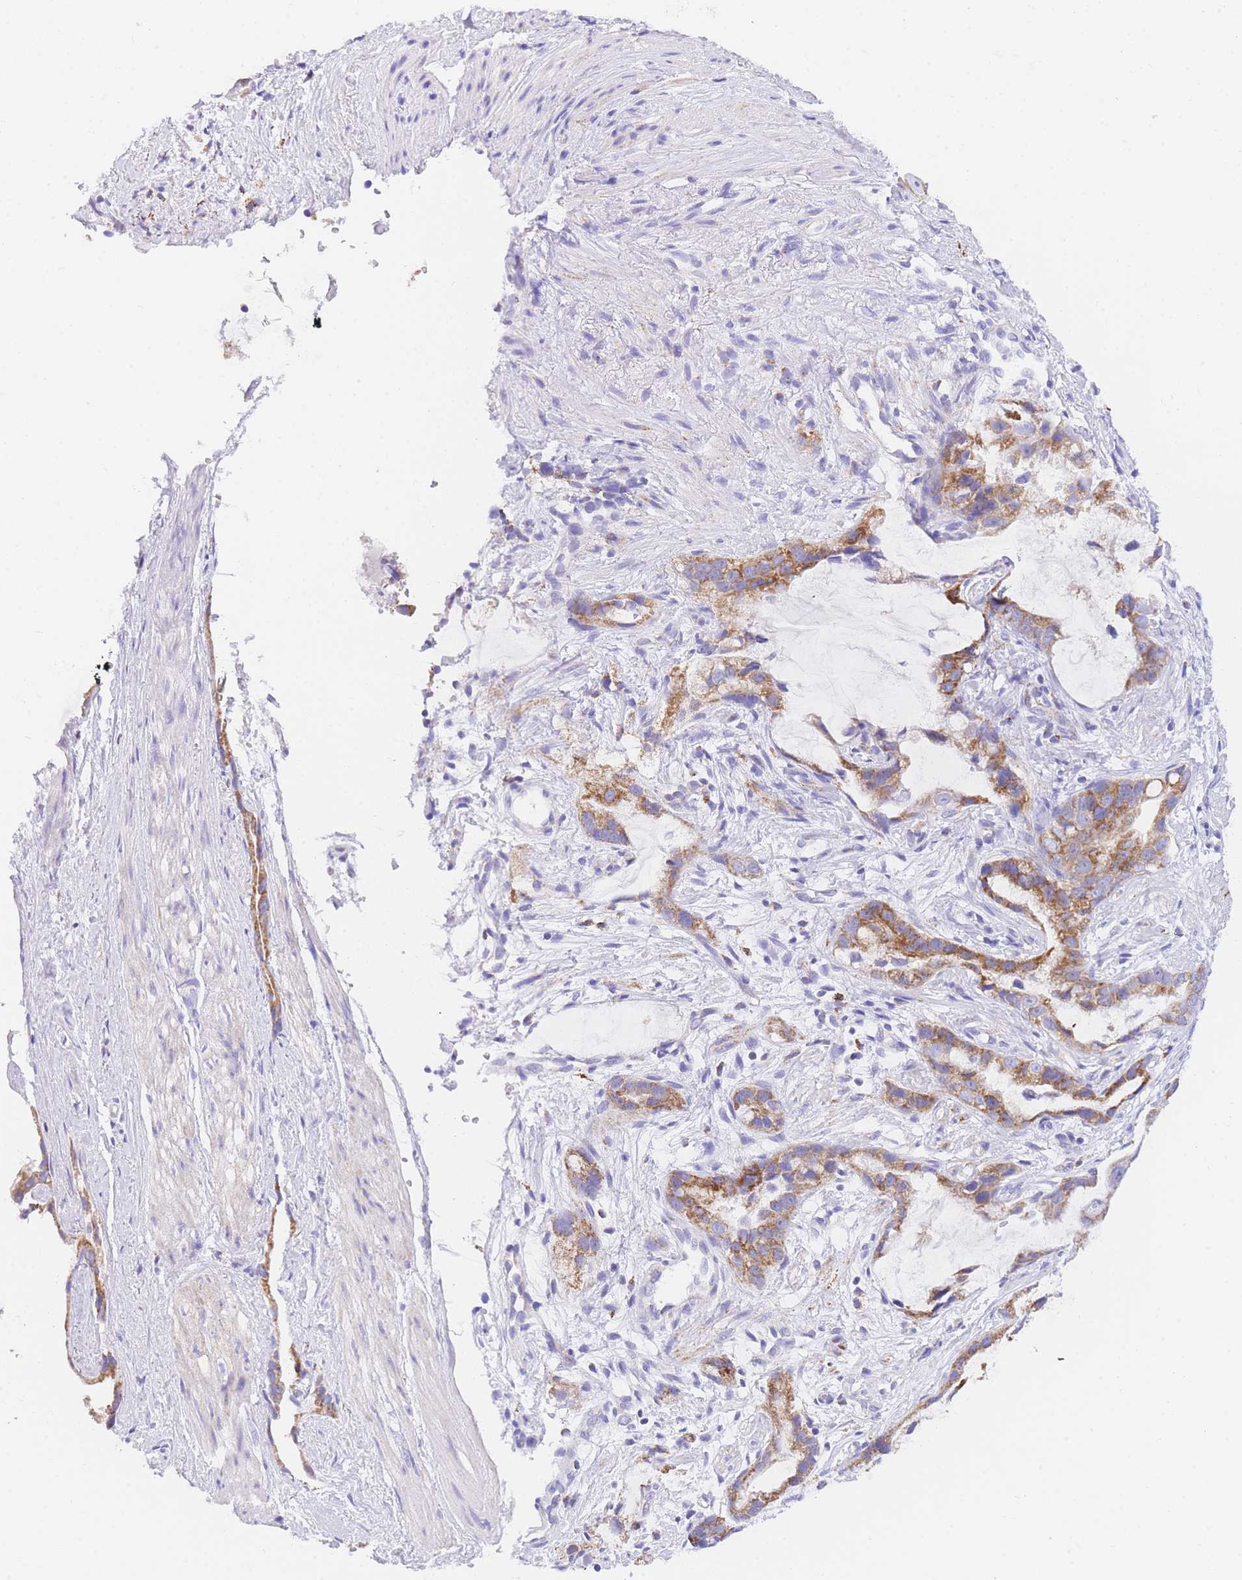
{"staining": {"intensity": "moderate", "quantity": ">75%", "location": "cytoplasmic/membranous"}, "tissue": "stomach cancer", "cell_type": "Tumor cells", "image_type": "cancer", "snomed": [{"axis": "morphology", "description": "Adenocarcinoma, NOS"}, {"axis": "topography", "description": "Stomach"}], "caption": "Immunohistochemical staining of human stomach cancer exhibits medium levels of moderate cytoplasmic/membranous protein positivity in approximately >75% of tumor cells.", "gene": "NKD2", "patient": {"sex": "male", "age": 55}}